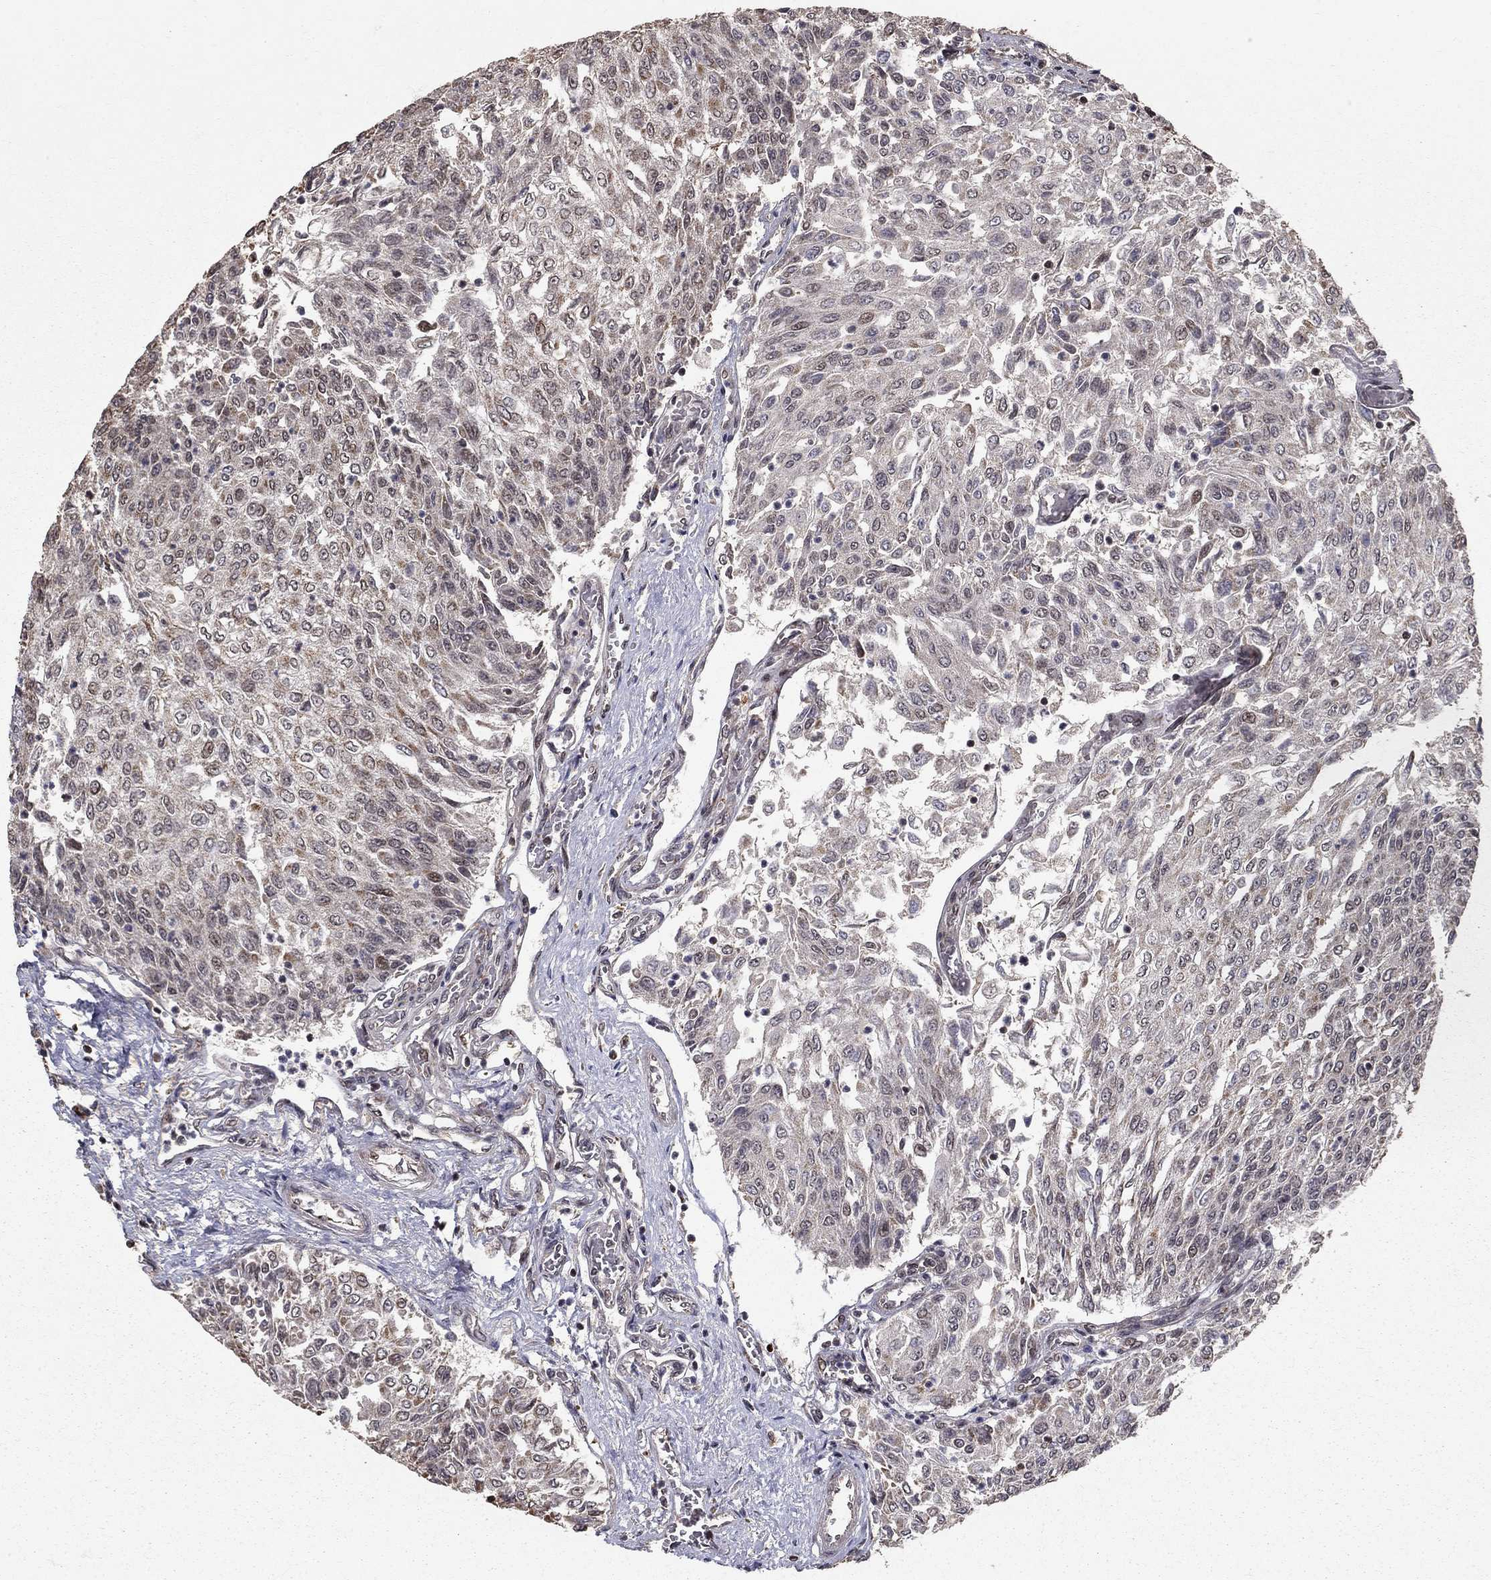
{"staining": {"intensity": "negative", "quantity": "none", "location": "none"}, "tissue": "urothelial cancer", "cell_type": "Tumor cells", "image_type": "cancer", "snomed": [{"axis": "morphology", "description": "Urothelial carcinoma, Low grade"}, {"axis": "topography", "description": "Urinary bladder"}], "caption": "Protein analysis of urothelial carcinoma (low-grade) displays no significant positivity in tumor cells.", "gene": "ACOT13", "patient": {"sex": "male", "age": 78}}